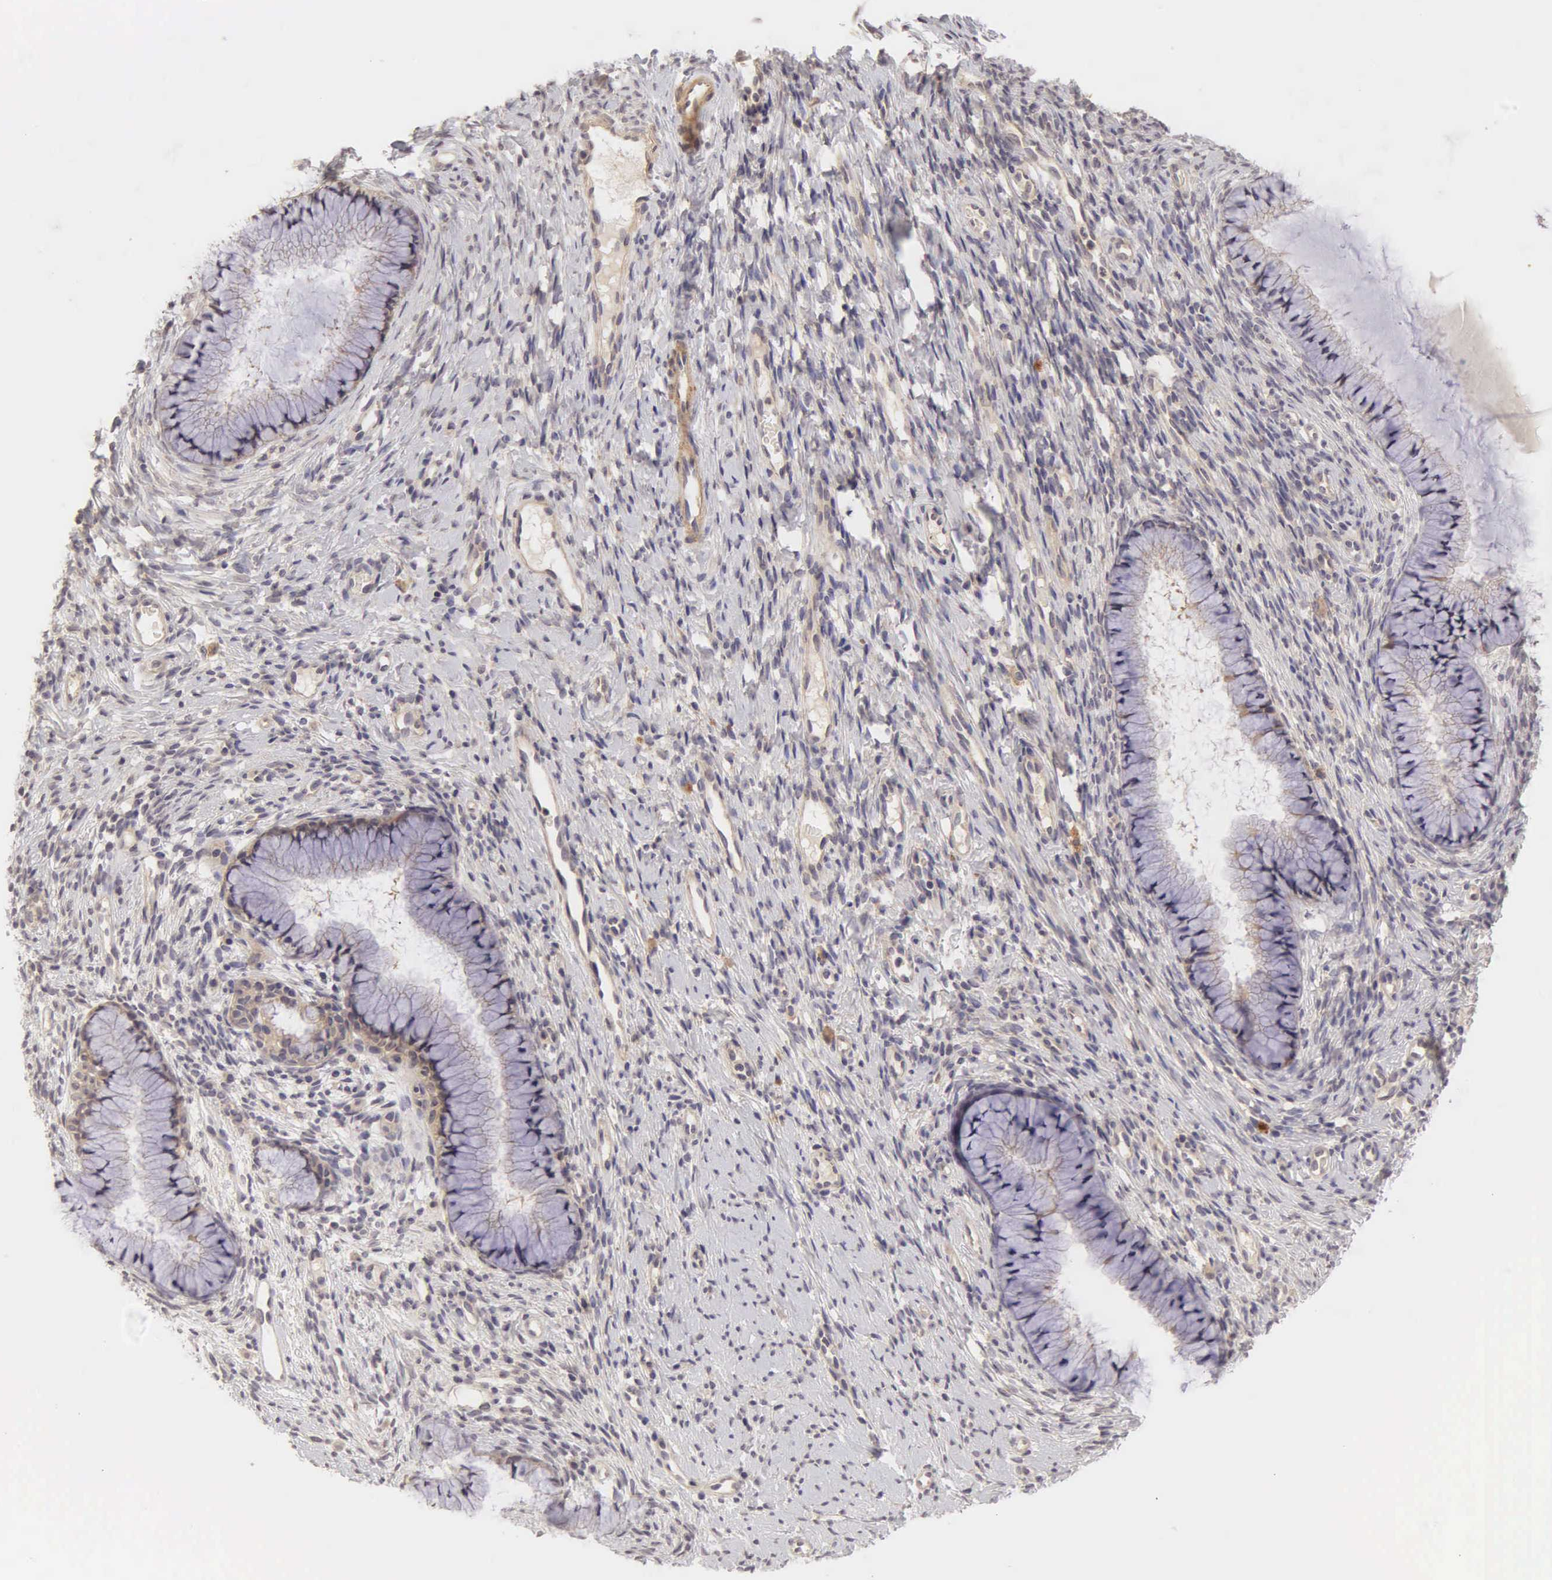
{"staining": {"intensity": "weak", "quantity": "25%-75%", "location": "cytoplasmic/membranous"}, "tissue": "cervix", "cell_type": "Glandular cells", "image_type": "normal", "snomed": [{"axis": "morphology", "description": "Normal tissue, NOS"}, {"axis": "topography", "description": "Cervix"}], "caption": "Weak cytoplasmic/membranous expression for a protein is appreciated in about 25%-75% of glandular cells of benign cervix using IHC.", "gene": "CD1A", "patient": {"sex": "female", "age": 82}}